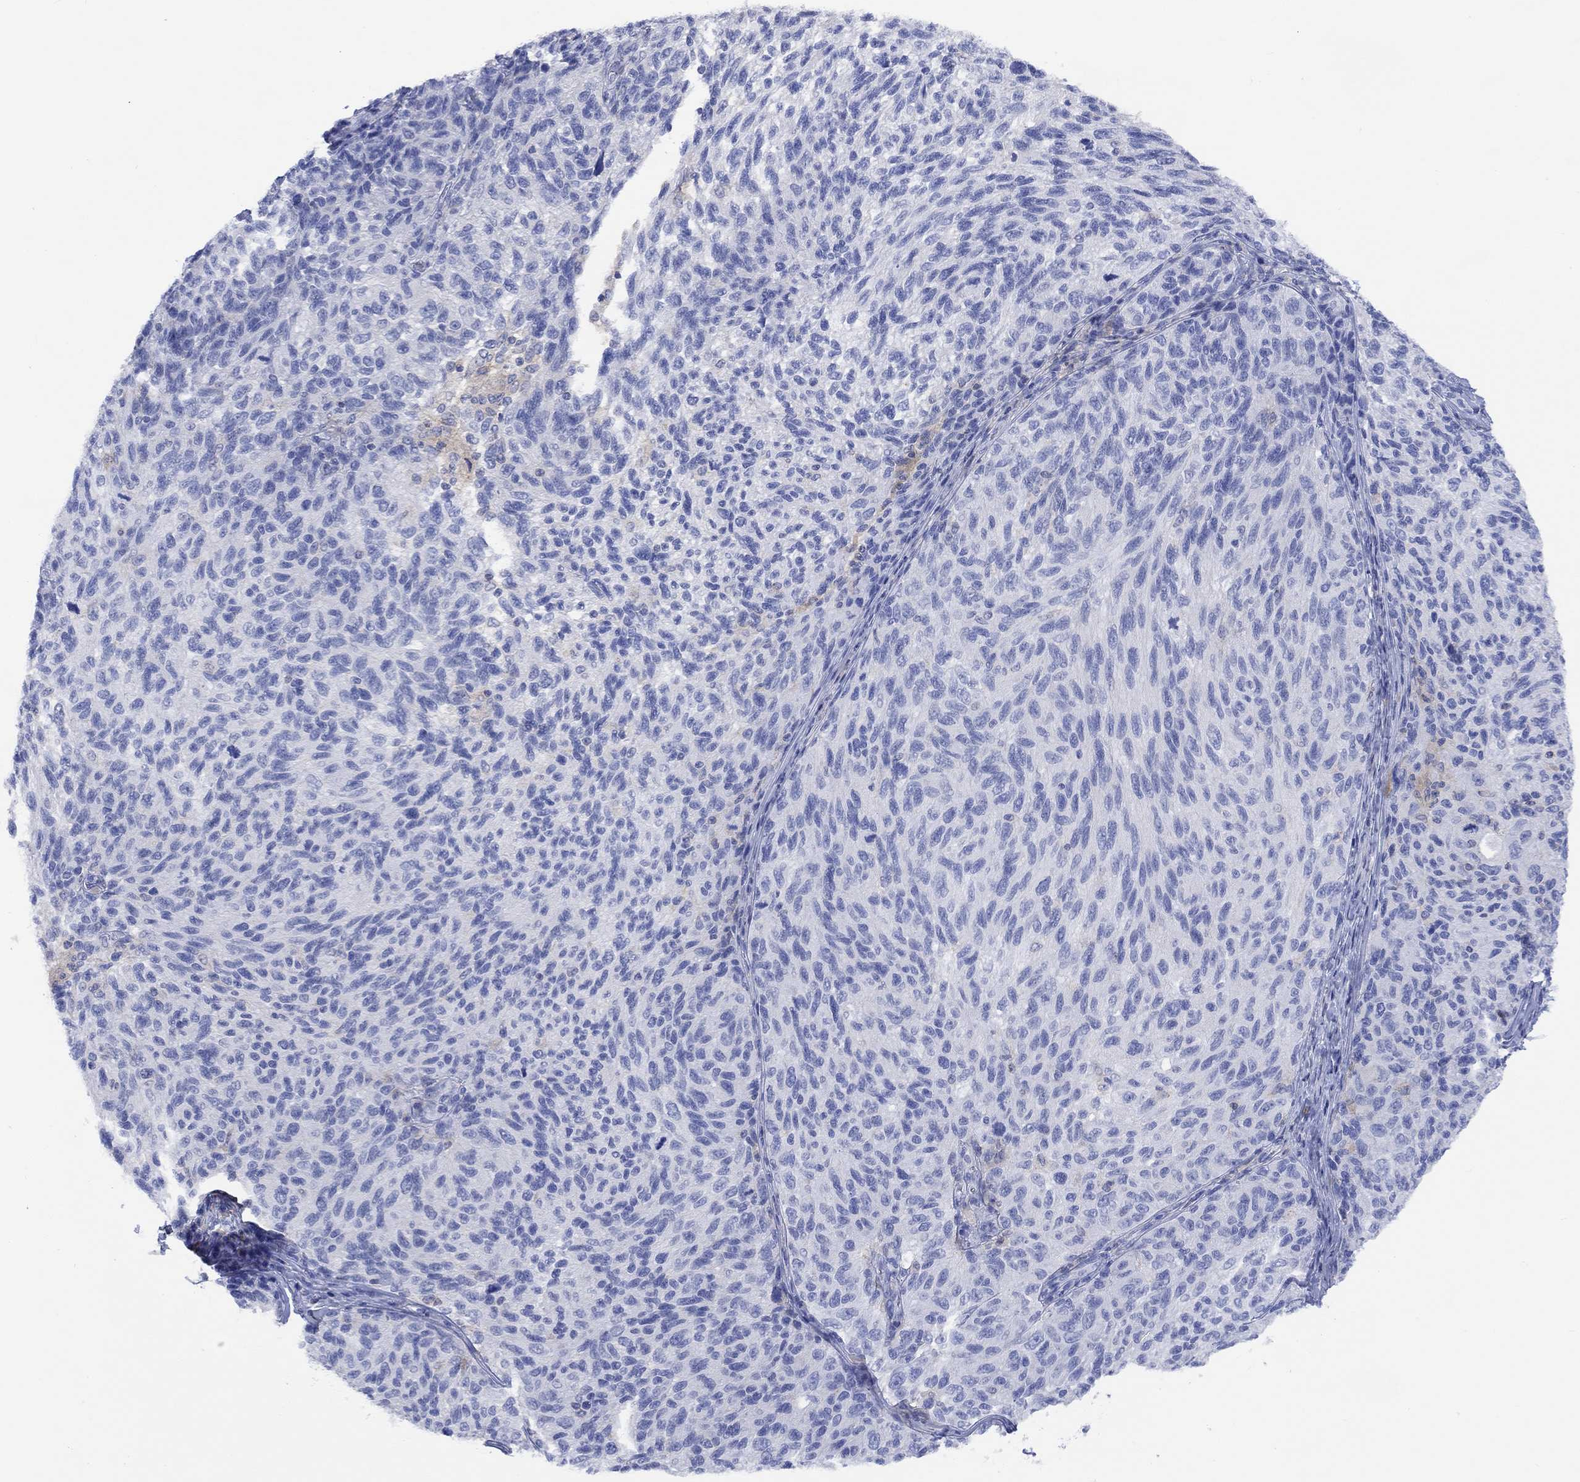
{"staining": {"intensity": "negative", "quantity": "none", "location": "none"}, "tissue": "melanoma", "cell_type": "Tumor cells", "image_type": "cancer", "snomed": [{"axis": "morphology", "description": "Malignant melanoma, NOS"}, {"axis": "topography", "description": "Skin"}], "caption": "Tumor cells show no significant protein positivity in melanoma.", "gene": "GCM1", "patient": {"sex": "female", "age": 73}}